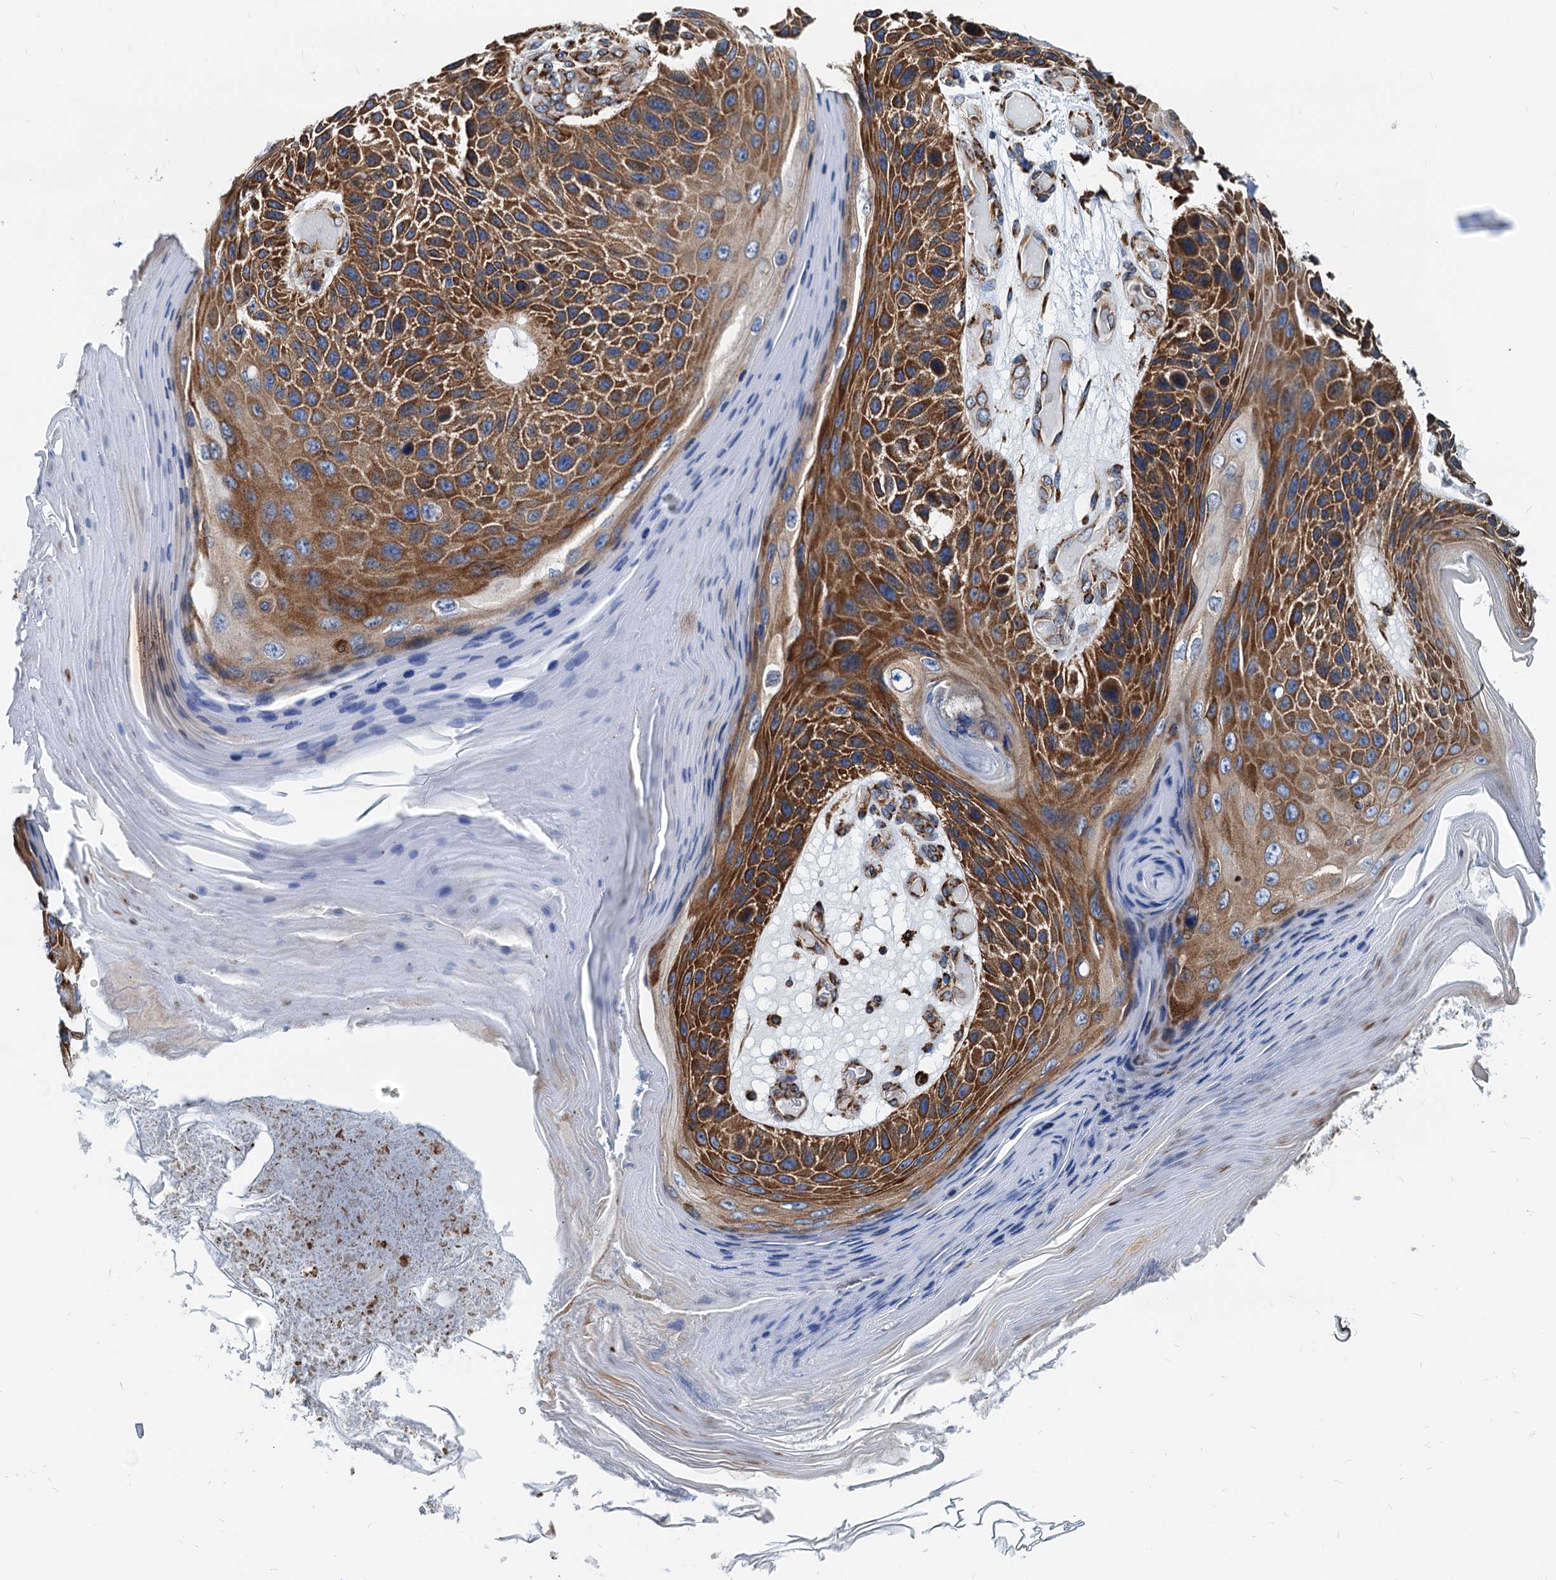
{"staining": {"intensity": "strong", "quantity": ">75%", "location": "cytoplasmic/membranous"}, "tissue": "skin cancer", "cell_type": "Tumor cells", "image_type": "cancer", "snomed": [{"axis": "morphology", "description": "Squamous cell carcinoma, NOS"}, {"axis": "topography", "description": "Skin"}], "caption": "Protein analysis of skin cancer (squamous cell carcinoma) tissue reveals strong cytoplasmic/membranous staining in approximately >75% of tumor cells.", "gene": "HSPA5", "patient": {"sex": "female", "age": 88}}